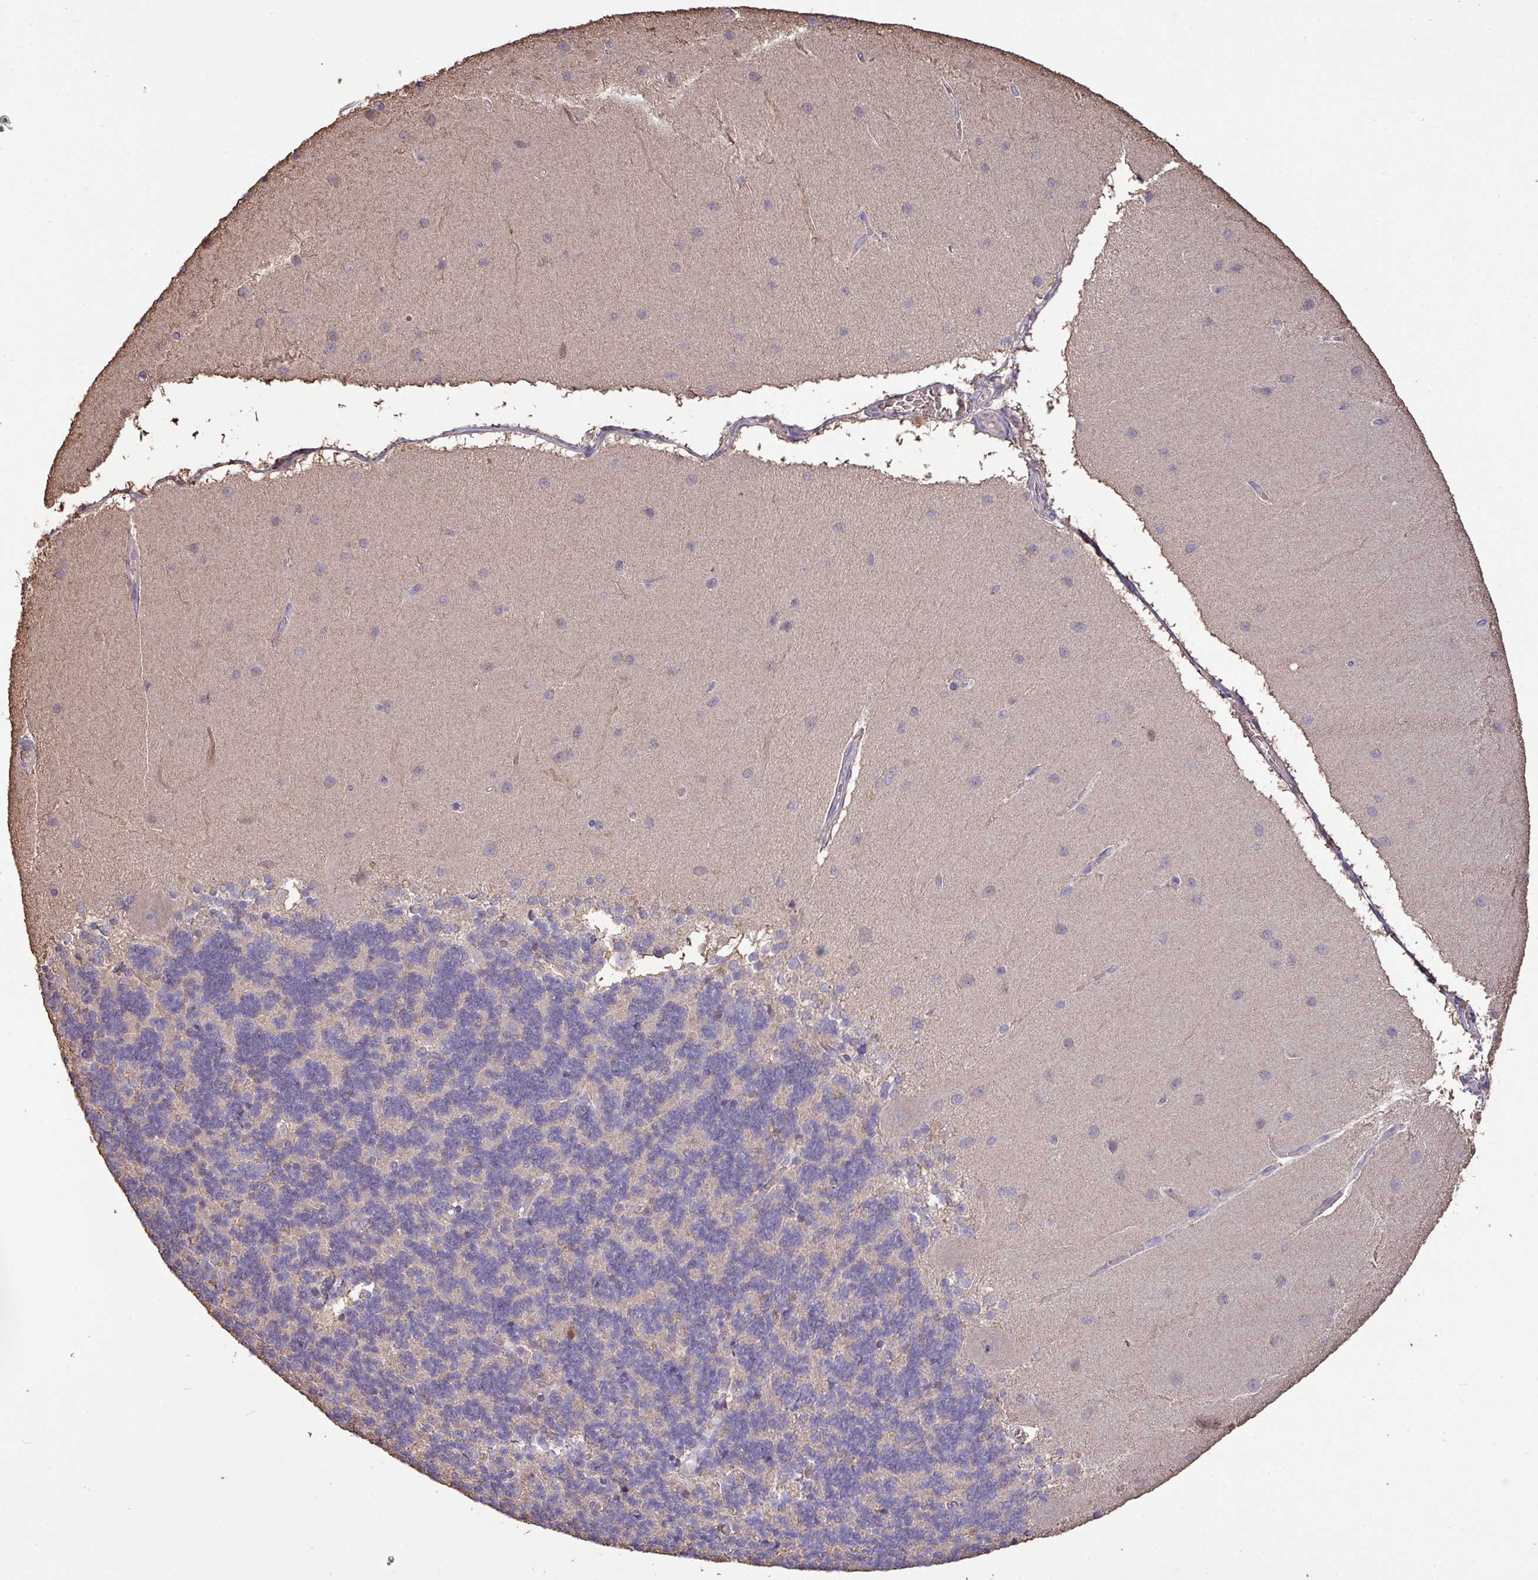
{"staining": {"intensity": "negative", "quantity": "none", "location": "none"}, "tissue": "cerebellum", "cell_type": "Cells in granular layer", "image_type": "normal", "snomed": [{"axis": "morphology", "description": "Normal tissue, NOS"}, {"axis": "topography", "description": "Cerebellum"}], "caption": "An image of human cerebellum is negative for staining in cells in granular layer. (Immunohistochemistry (ihc), brightfield microscopy, high magnification).", "gene": "CAMK2A", "patient": {"sex": "female", "age": 54}}